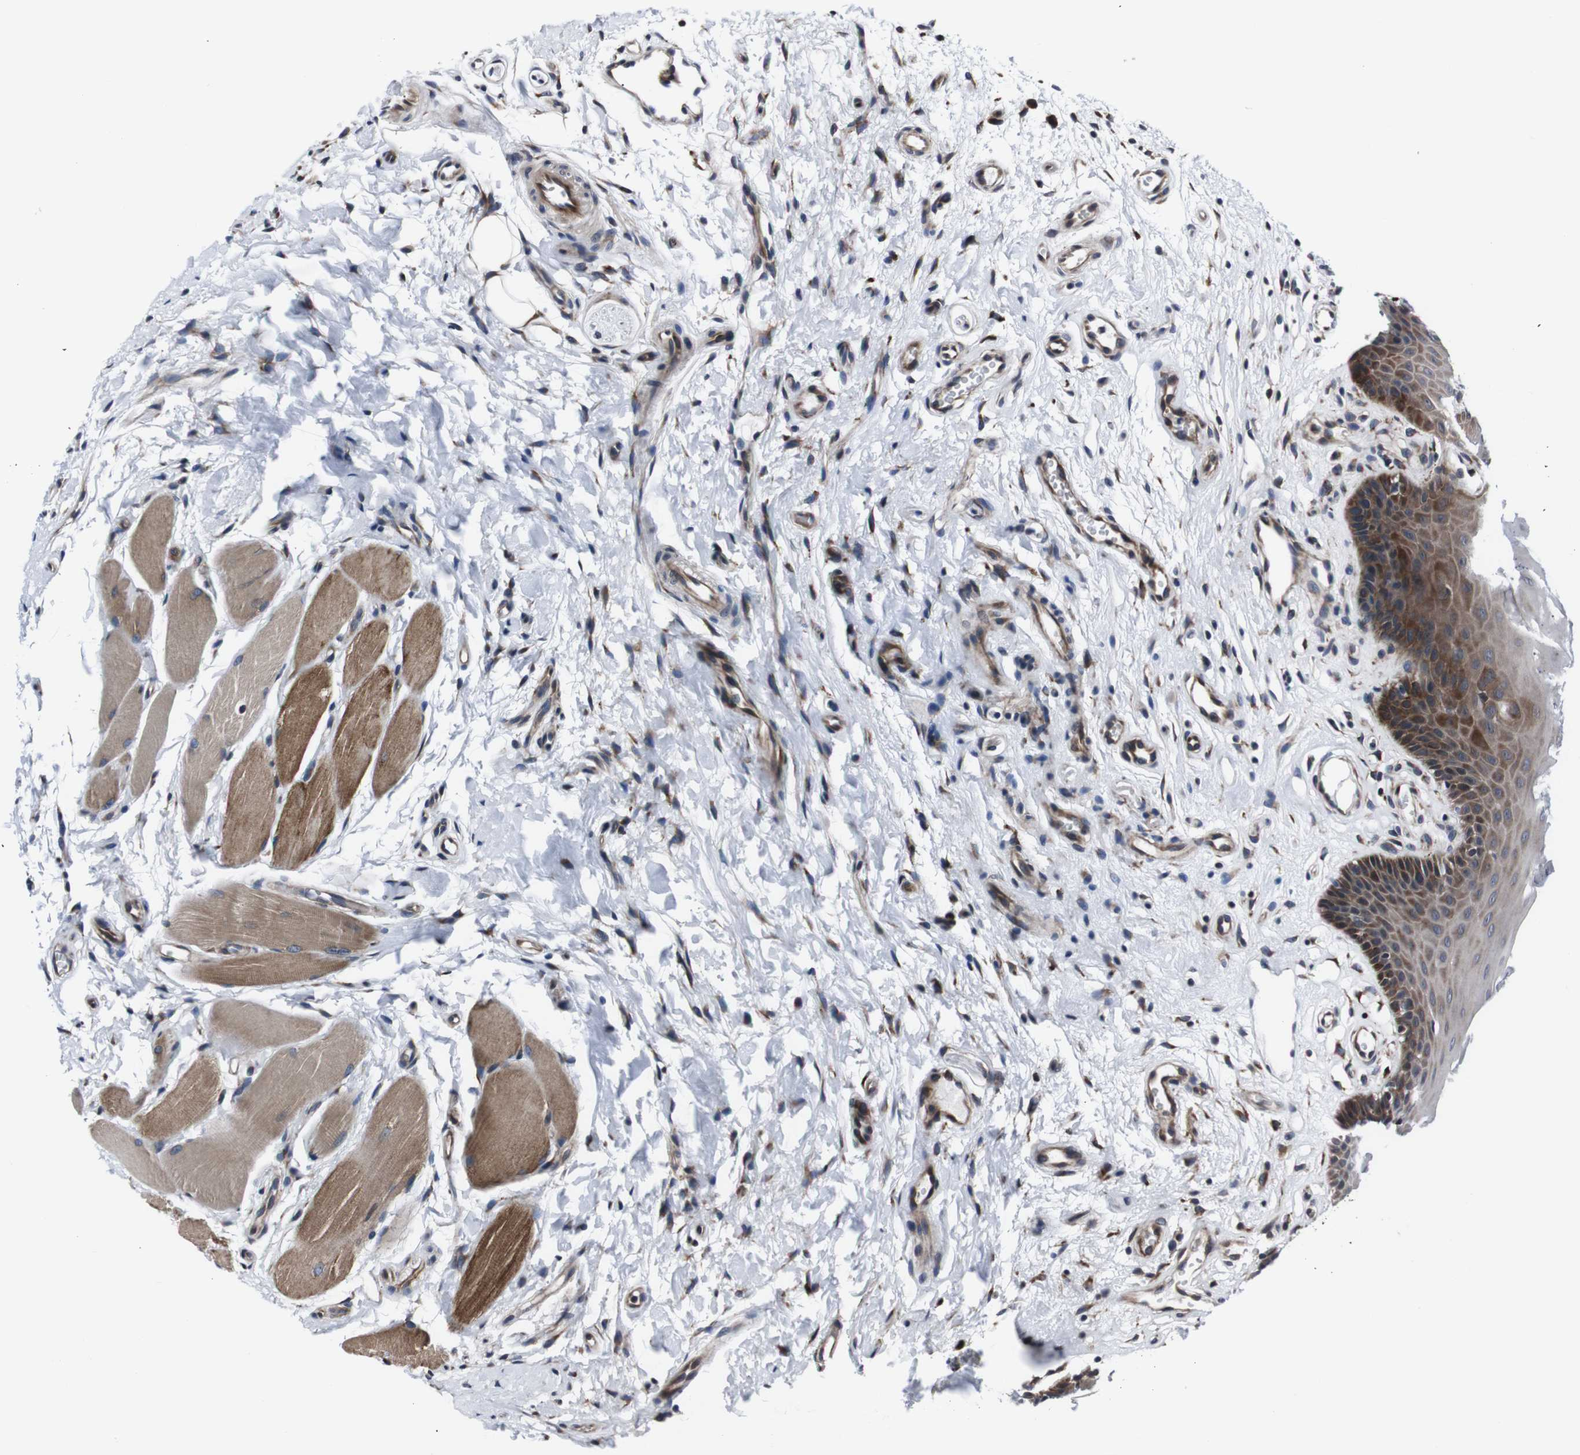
{"staining": {"intensity": "strong", "quantity": ">75%", "location": "cytoplasmic/membranous"}, "tissue": "oral mucosa", "cell_type": "Squamous epithelial cells", "image_type": "normal", "snomed": [{"axis": "morphology", "description": "Normal tissue, NOS"}, {"axis": "topography", "description": "Skeletal muscle"}, {"axis": "topography", "description": "Oral tissue"}], "caption": "About >75% of squamous epithelial cells in normal human oral mucosa exhibit strong cytoplasmic/membranous protein positivity as visualized by brown immunohistochemical staining.", "gene": "EIF4A2", "patient": {"sex": "male", "age": 58}}